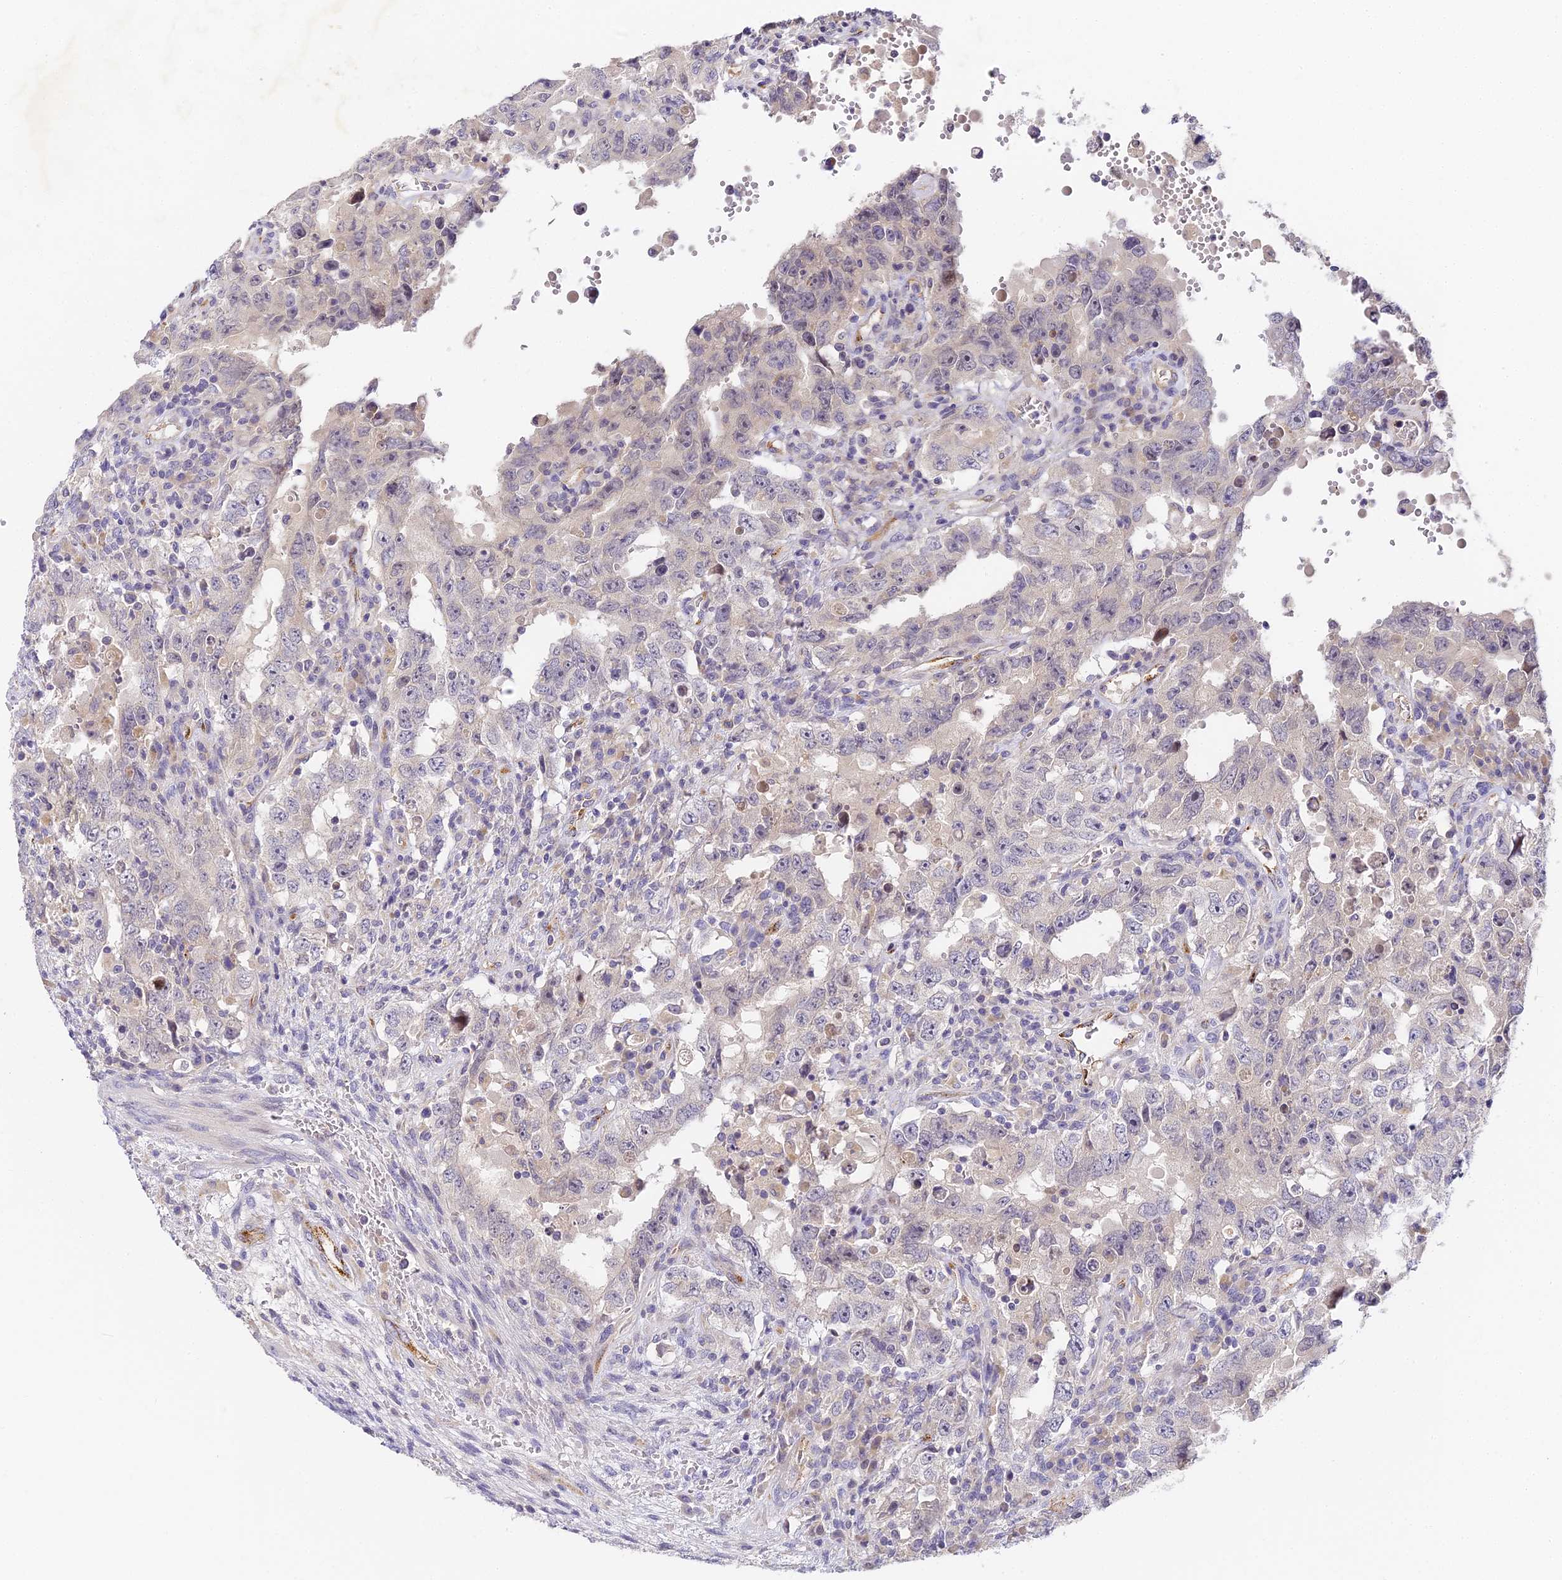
{"staining": {"intensity": "negative", "quantity": "none", "location": "none"}, "tissue": "testis cancer", "cell_type": "Tumor cells", "image_type": "cancer", "snomed": [{"axis": "morphology", "description": "Carcinoma, Embryonal, NOS"}, {"axis": "topography", "description": "Testis"}], "caption": "Tumor cells show no significant staining in embryonal carcinoma (testis).", "gene": "DNAAF10", "patient": {"sex": "male", "age": 26}}